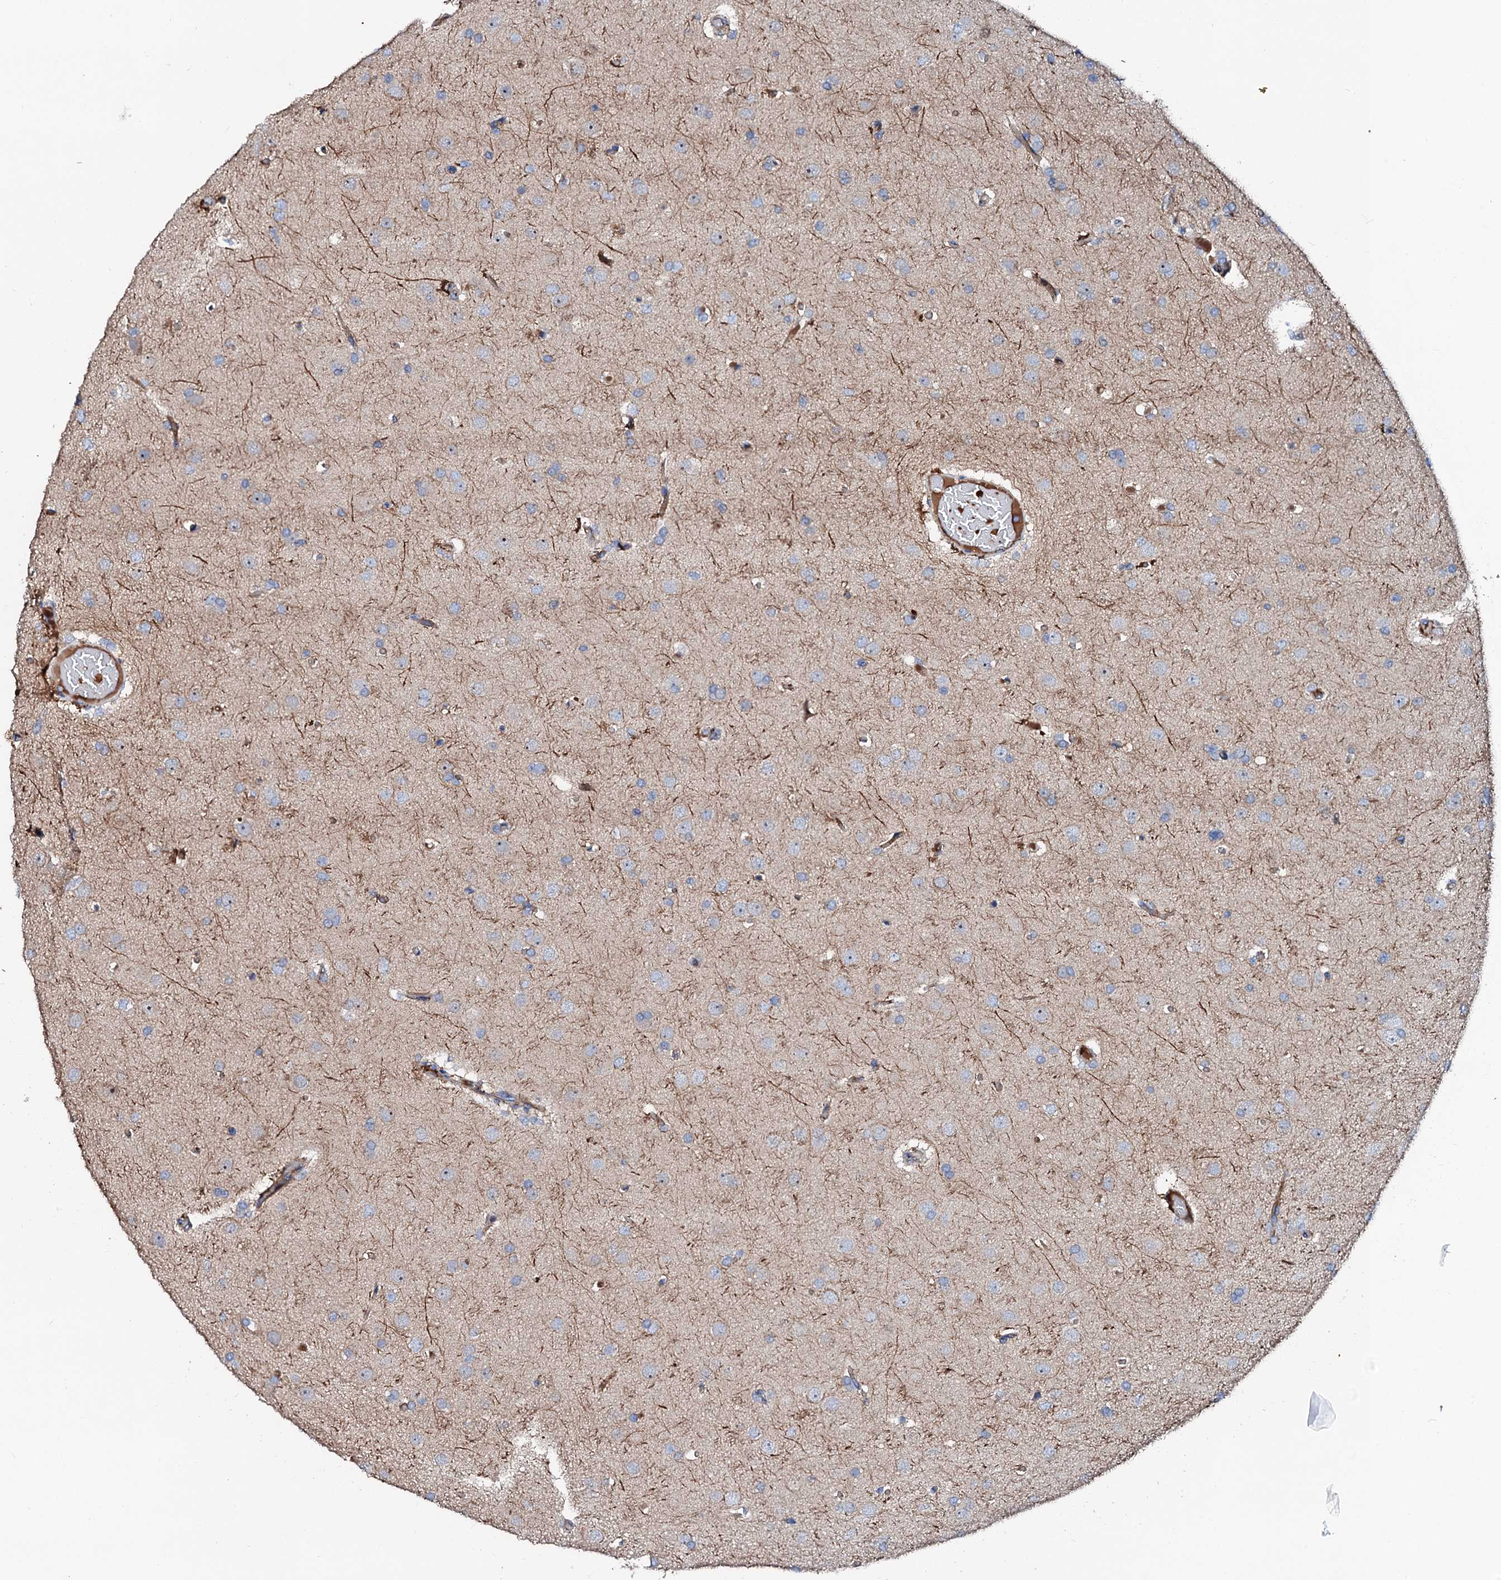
{"staining": {"intensity": "negative", "quantity": "none", "location": "none"}, "tissue": "glioma", "cell_type": "Tumor cells", "image_type": "cancer", "snomed": [{"axis": "morphology", "description": "Glioma, malignant, High grade"}, {"axis": "topography", "description": "Cerebral cortex"}], "caption": "An image of malignant high-grade glioma stained for a protein demonstrates no brown staining in tumor cells. (Stains: DAB immunohistochemistry with hematoxylin counter stain, Microscopy: brightfield microscopy at high magnification).", "gene": "SLC10A7", "patient": {"sex": "female", "age": 36}}